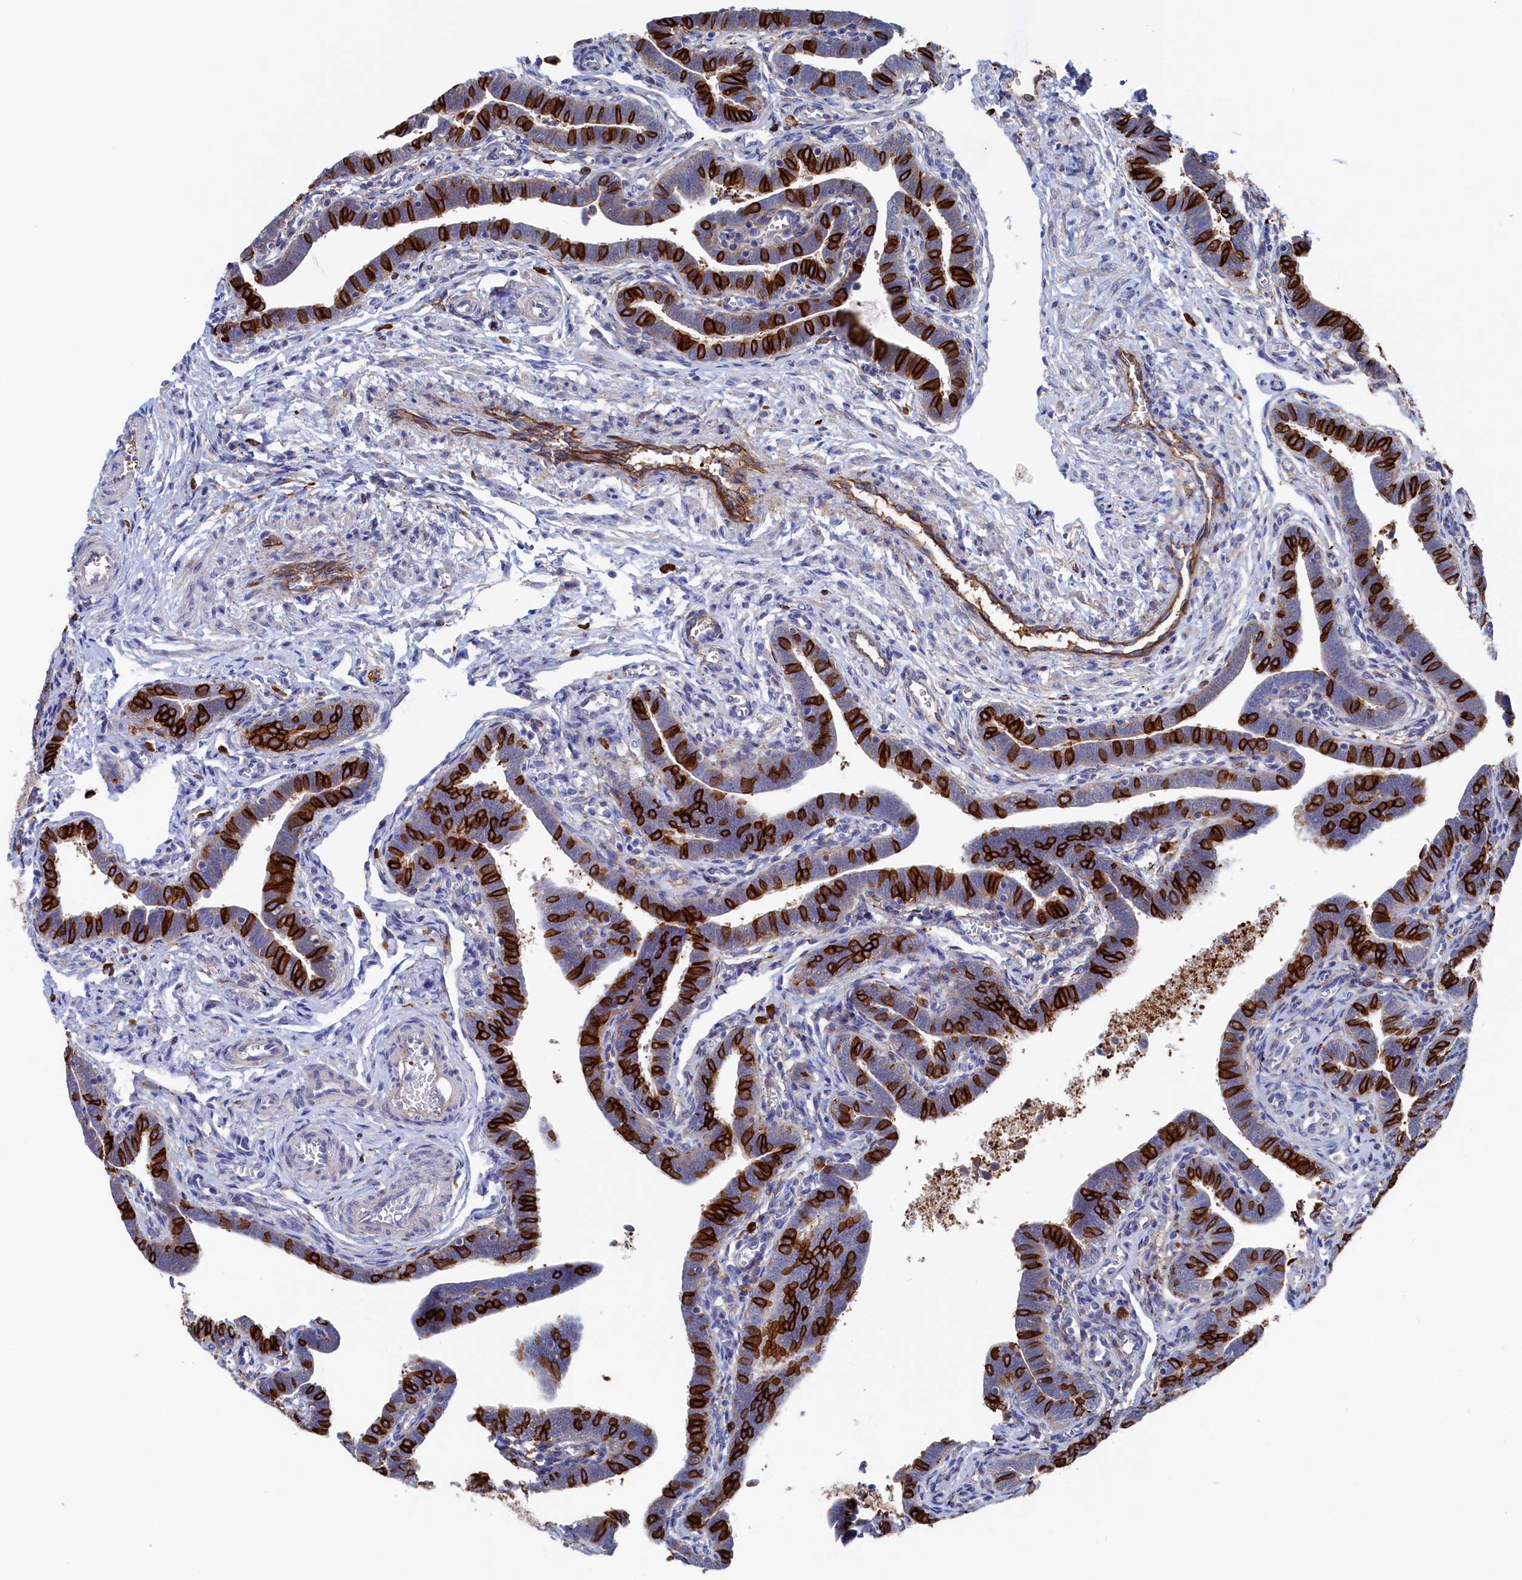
{"staining": {"intensity": "strong", "quantity": "25%-75%", "location": "cytoplasmic/membranous"}, "tissue": "fallopian tube", "cell_type": "Glandular cells", "image_type": "normal", "snomed": [{"axis": "morphology", "description": "Normal tissue, NOS"}, {"axis": "topography", "description": "Fallopian tube"}], "caption": "Approximately 25%-75% of glandular cells in benign fallopian tube exhibit strong cytoplasmic/membranous protein staining as visualized by brown immunohistochemical staining.", "gene": "C12orf73", "patient": {"sex": "female", "age": 36}}